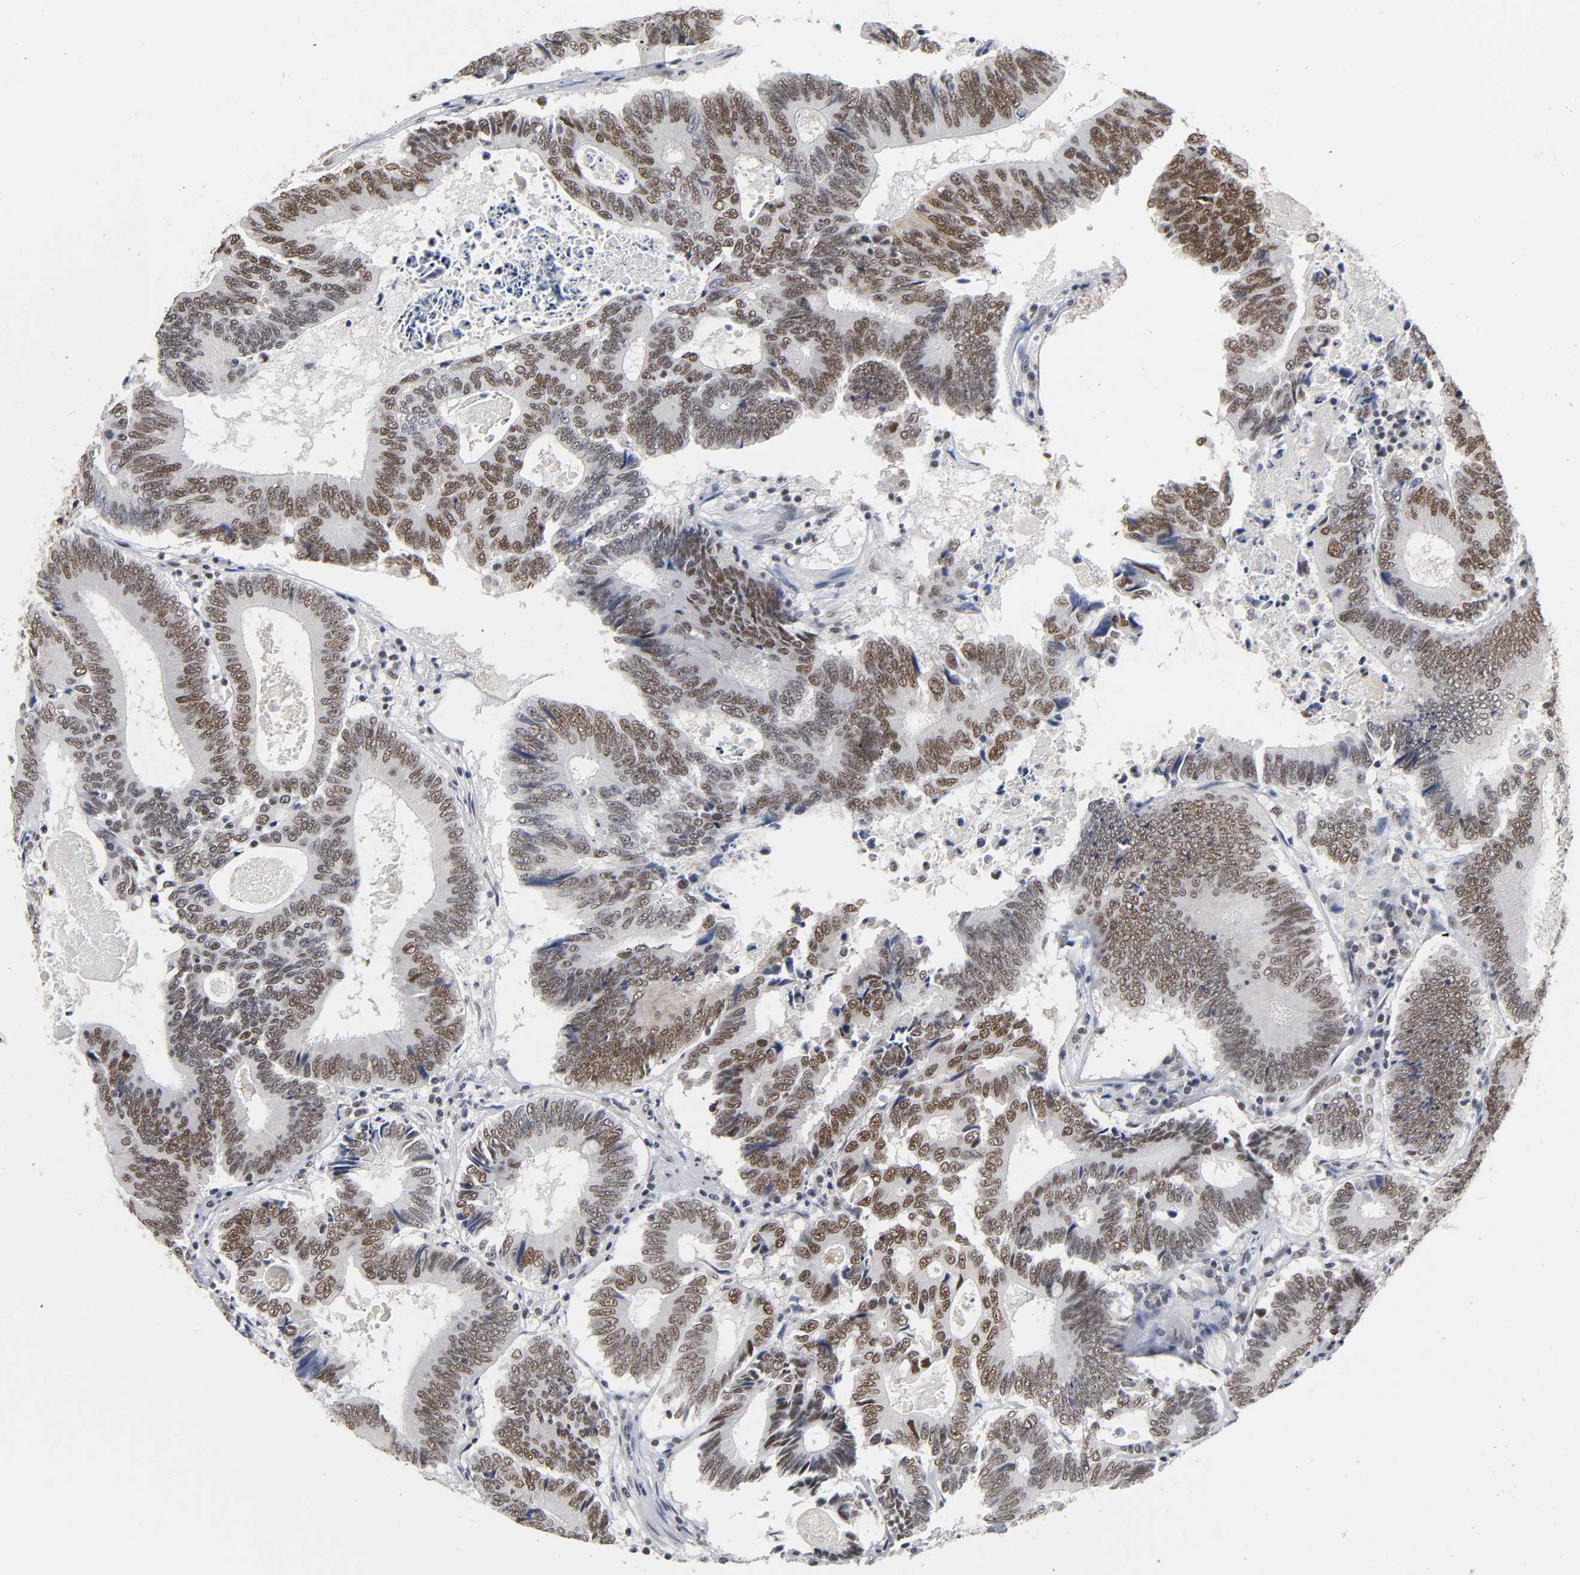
{"staining": {"intensity": "moderate", "quantity": ">75%", "location": "nuclear"}, "tissue": "colorectal cancer", "cell_type": "Tumor cells", "image_type": "cancer", "snomed": [{"axis": "morphology", "description": "Adenocarcinoma, NOS"}, {"axis": "topography", "description": "Colon"}], "caption": "Immunohistochemistry (IHC) (DAB) staining of human adenocarcinoma (colorectal) shows moderate nuclear protein positivity in approximately >75% of tumor cells. The protein is stained brown, and the nuclei are stained in blue (DAB (3,3'-diaminobenzidine) IHC with brightfield microscopy, high magnification).", "gene": "TRIM33", "patient": {"sex": "female", "age": 78}}